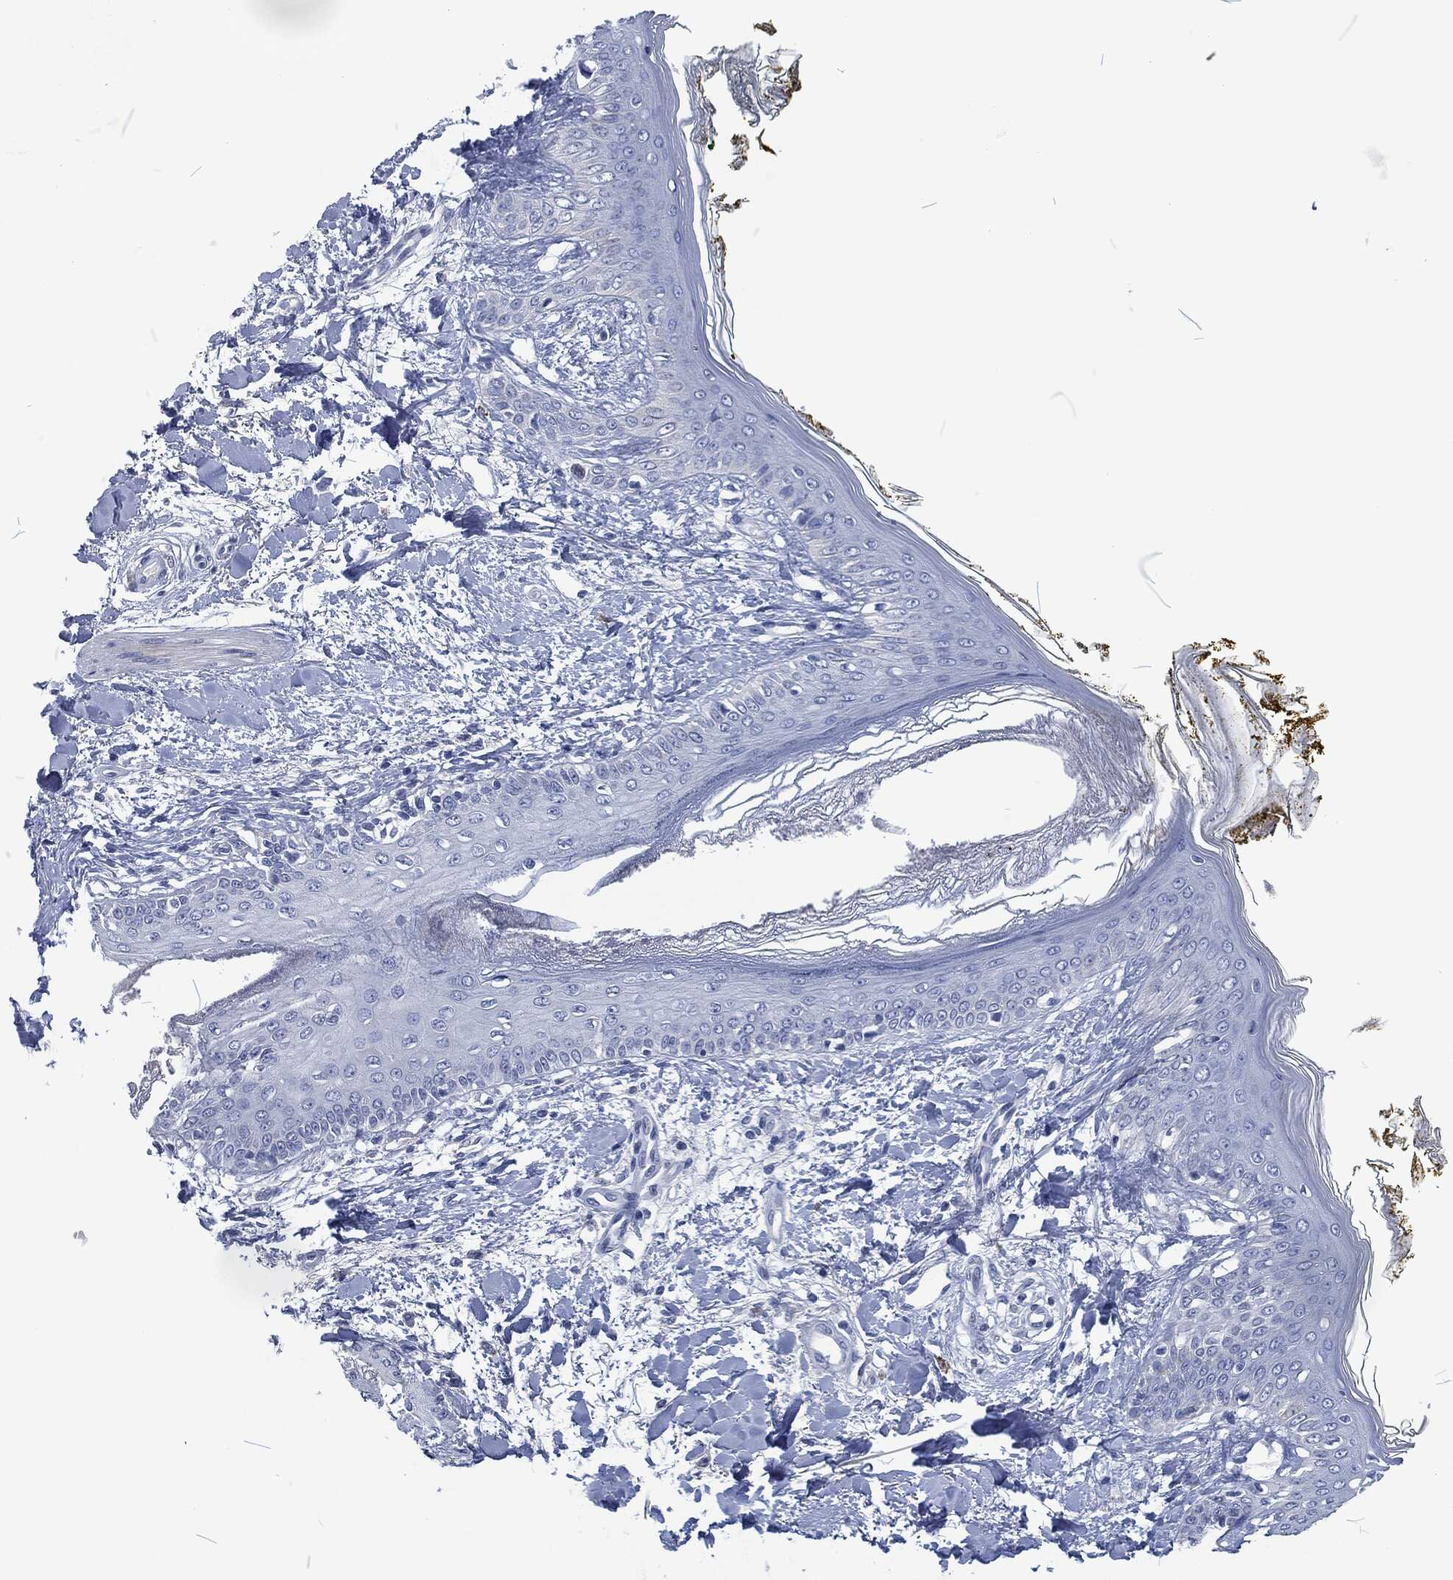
{"staining": {"intensity": "negative", "quantity": "none", "location": "none"}, "tissue": "skin", "cell_type": "Fibroblasts", "image_type": "normal", "snomed": [{"axis": "morphology", "description": "Normal tissue, NOS"}, {"axis": "morphology", "description": "Malignant melanoma, NOS"}, {"axis": "topography", "description": "Skin"}], "caption": "This image is of unremarkable skin stained with IHC to label a protein in brown with the nuclei are counter-stained blue. There is no staining in fibroblasts. (DAB IHC visualized using brightfield microscopy, high magnification).", "gene": "MPO", "patient": {"sex": "female", "age": 34}}